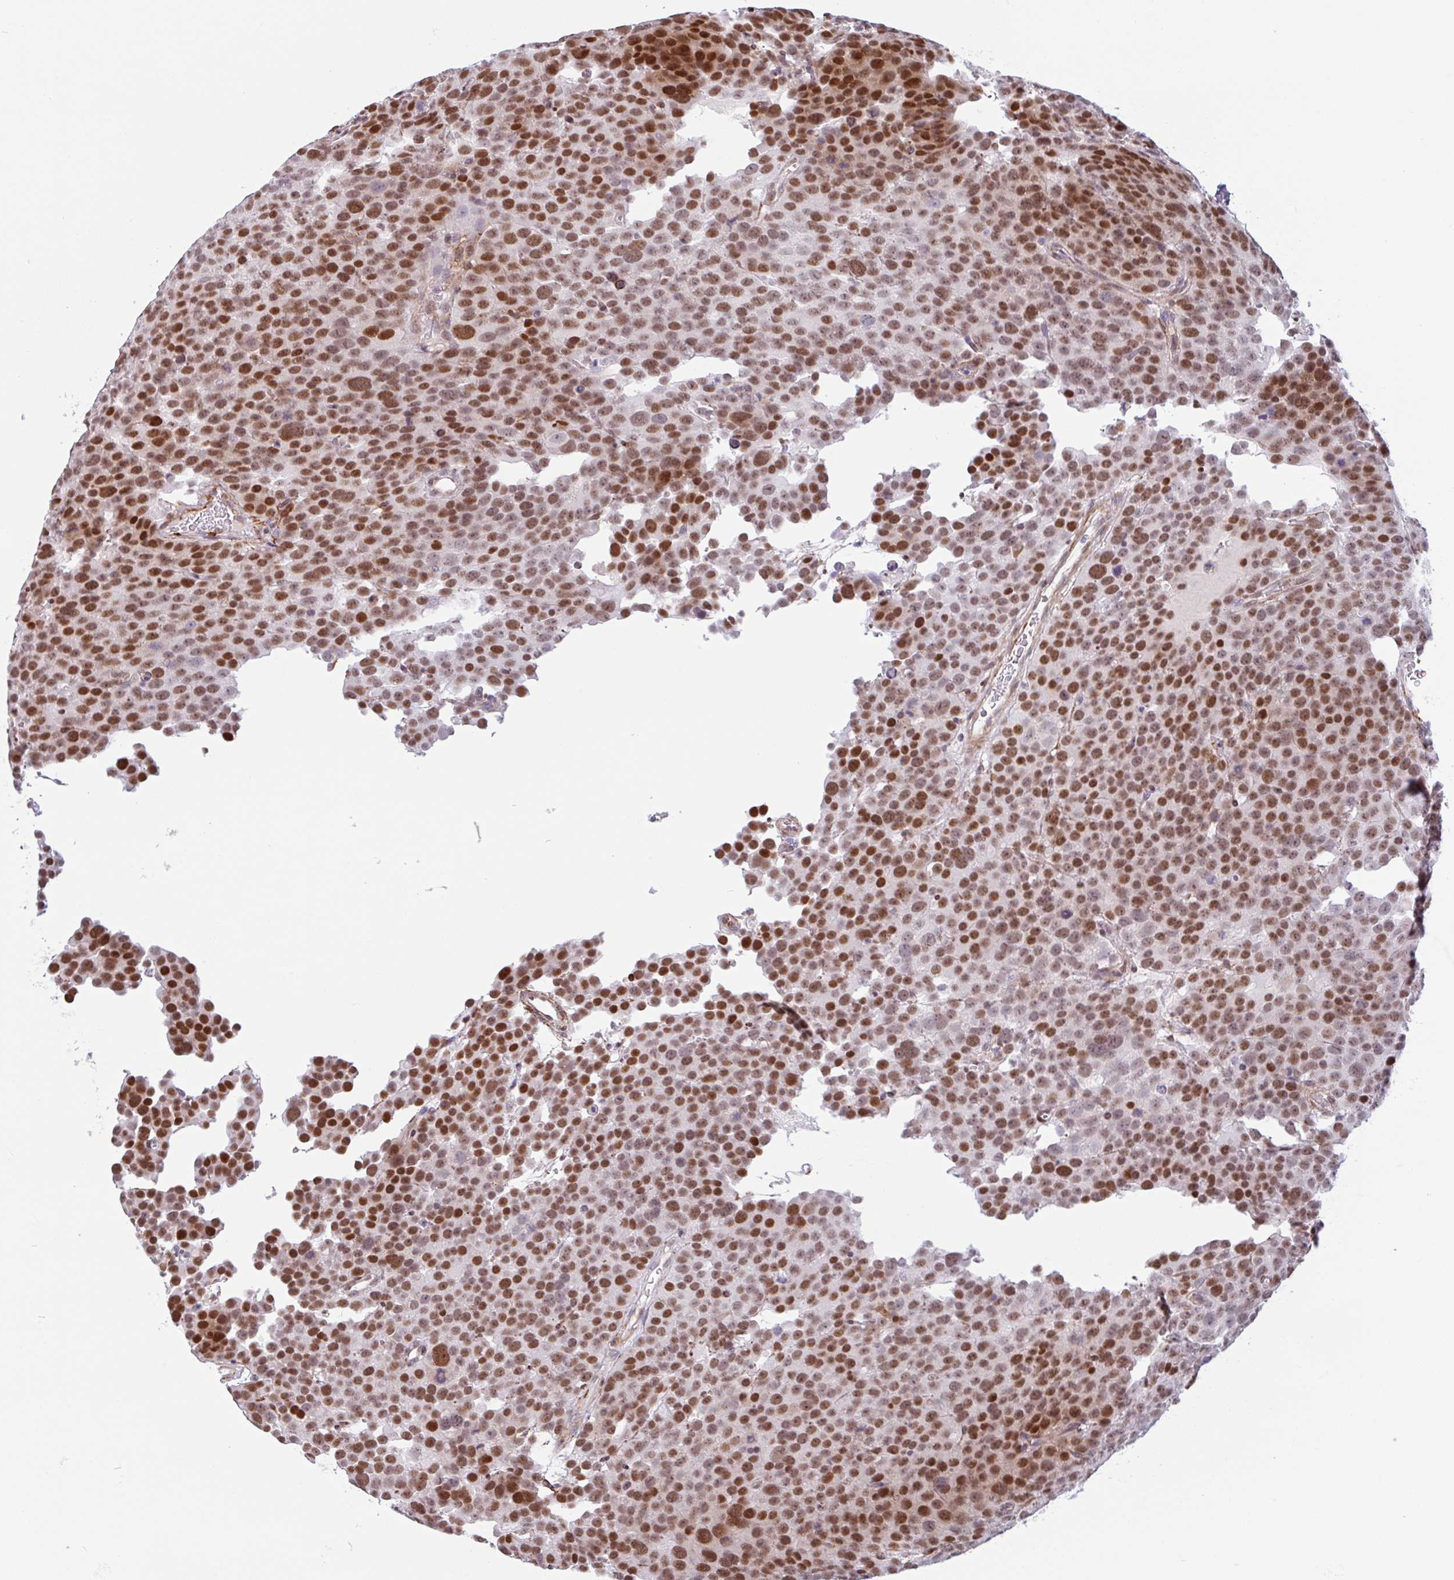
{"staining": {"intensity": "strong", "quantity": ">75%", "location": "nuclear"}, "tissue": "testis cancer", "cell_type": "Tumor cells", "image_type": "cancer", "snomed": [{"axis": "morphology", "description": "Seminoma, NOS"}, {"axis": "topography", "description": "Testis"}], "caption": "Tumor cells display high levels of strong nuclear positivity in approximately >75% of cells in human testis cancer. Nuclei are stained in blue.", "gene": "TMEM119", "patient": {"sex": "male", "age": 71}}